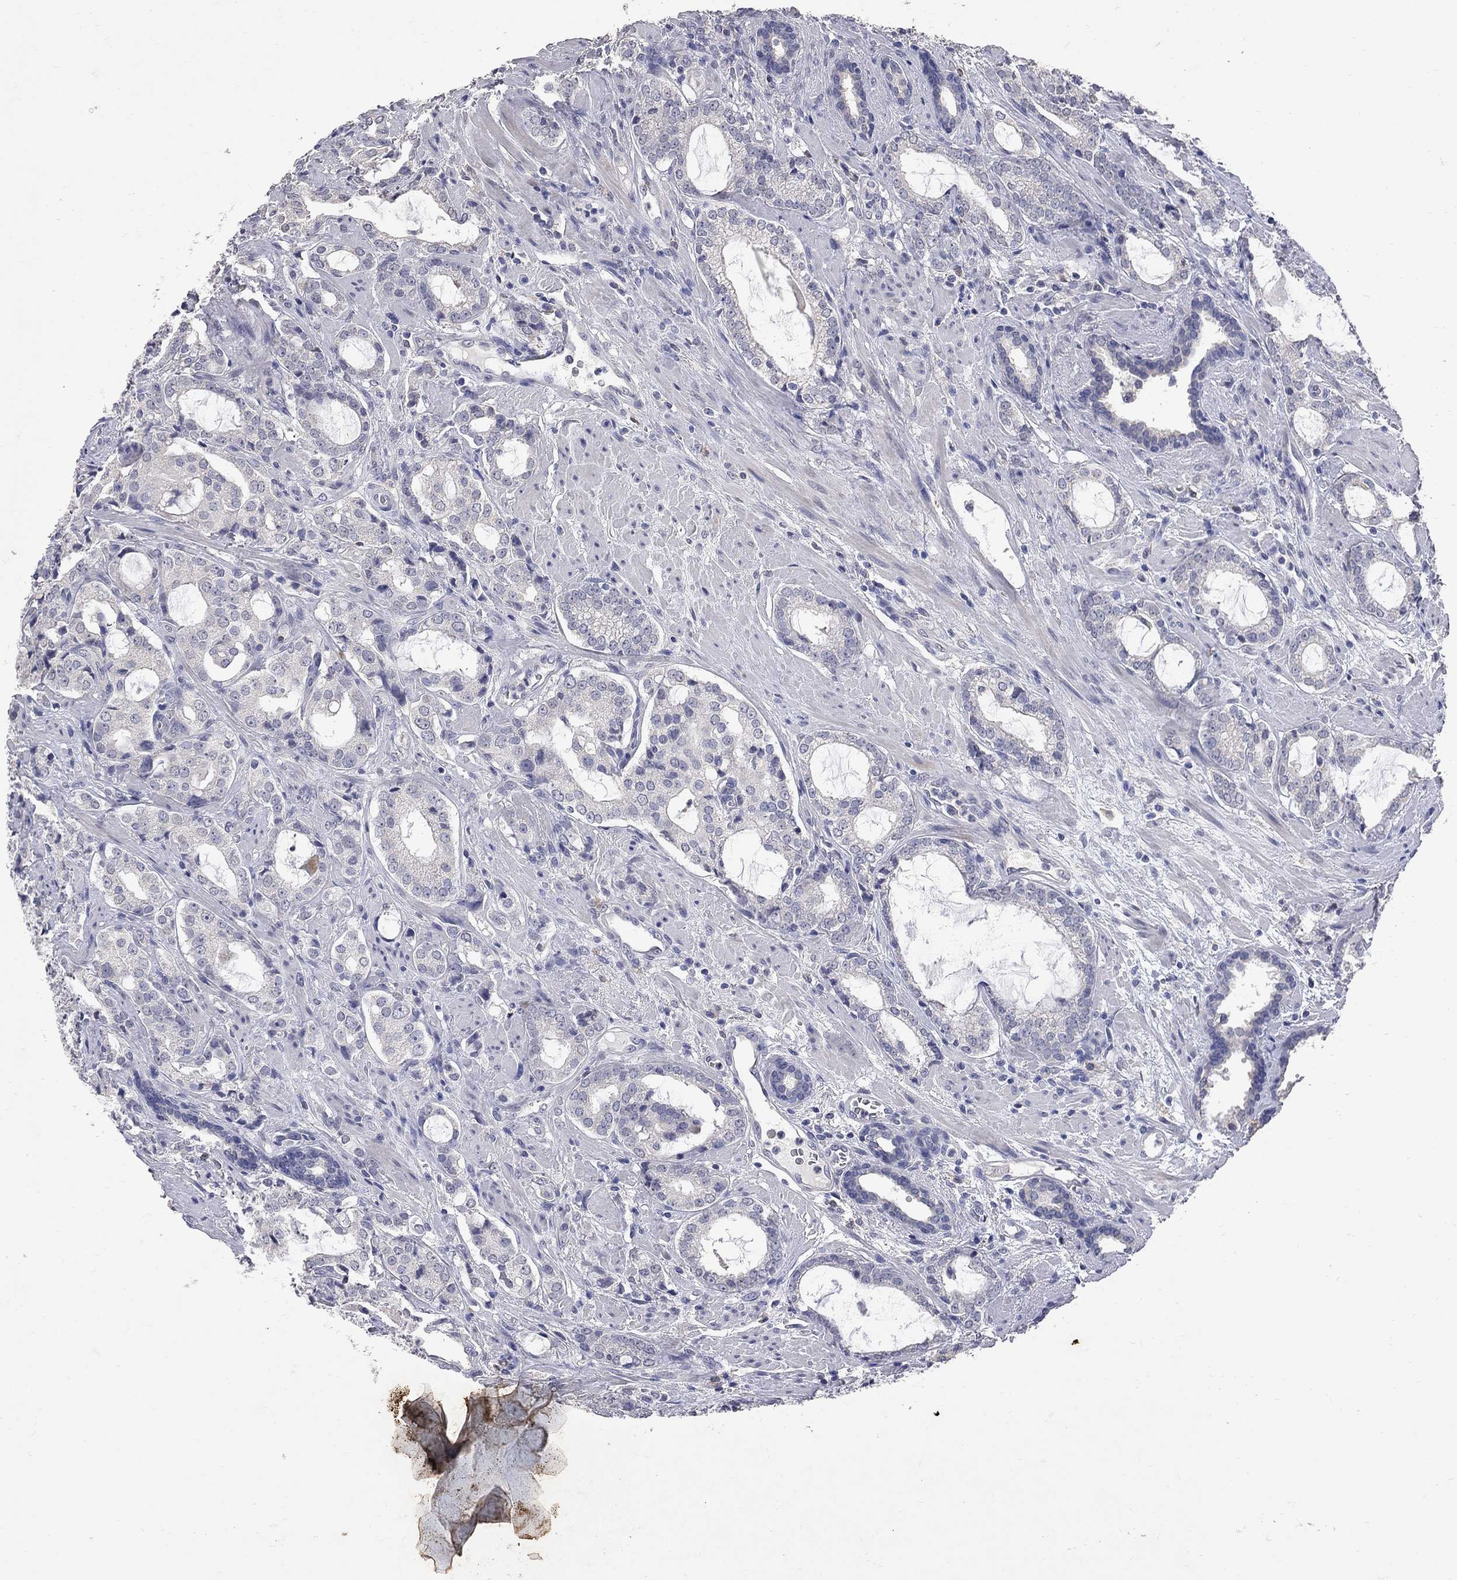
{"staining": {"intensity": "negative", "quantity": "none", "location": "none"}, "tissue": "prostate cancer", "cell_type": "Tumor cells", "image_type": "cancer", "snomed": [{"axis": "morphology", "description": "Adenocarcinoma, NOS"}, {"axis": "topography", "description": "Prostate"}], "caption": "There is no significant expression in tumor cells of prostate cancer (adenocarcinoma).", "gene": "NOS2", "patient": {"sex": "male", "age": 66}}